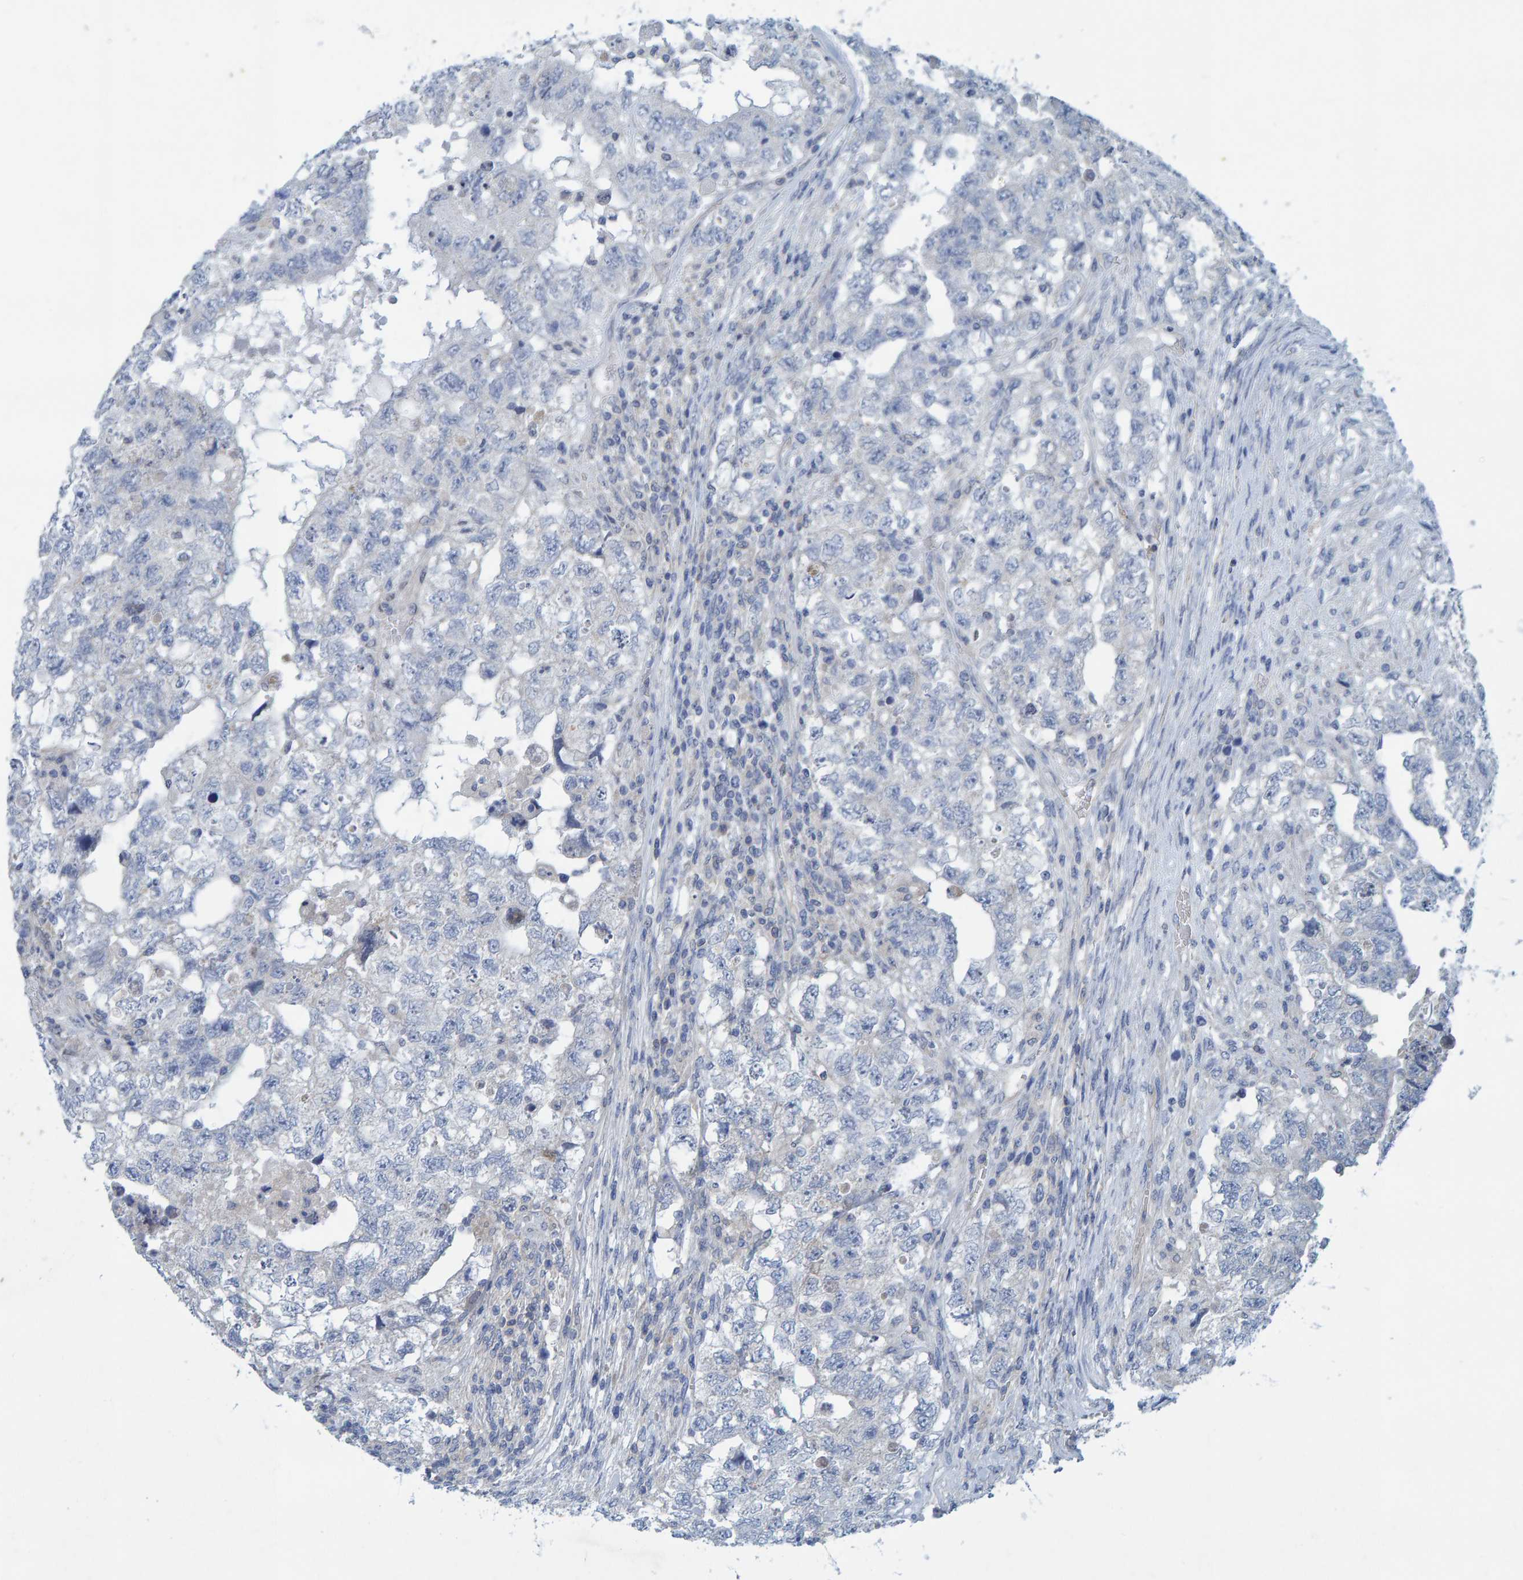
{"staining": {"intensity": "negative", "quantity": "none", "location": "none"}, "tissue": "testis cancer", "cell_type": "Tumor cells", "image_type": "cancer", "snomed": [{"axis": "morphology", "description": "Carcinoma, Embryonal, NOS"}, {"axis": "topography", "description": "Testis"}], "caption": "IHC image of human testis cancer stained for a protein (brown), which exhibits no expression in tumor cells.", "gene": "ALAD", "patient": {"sex": "male", "age": 36}}